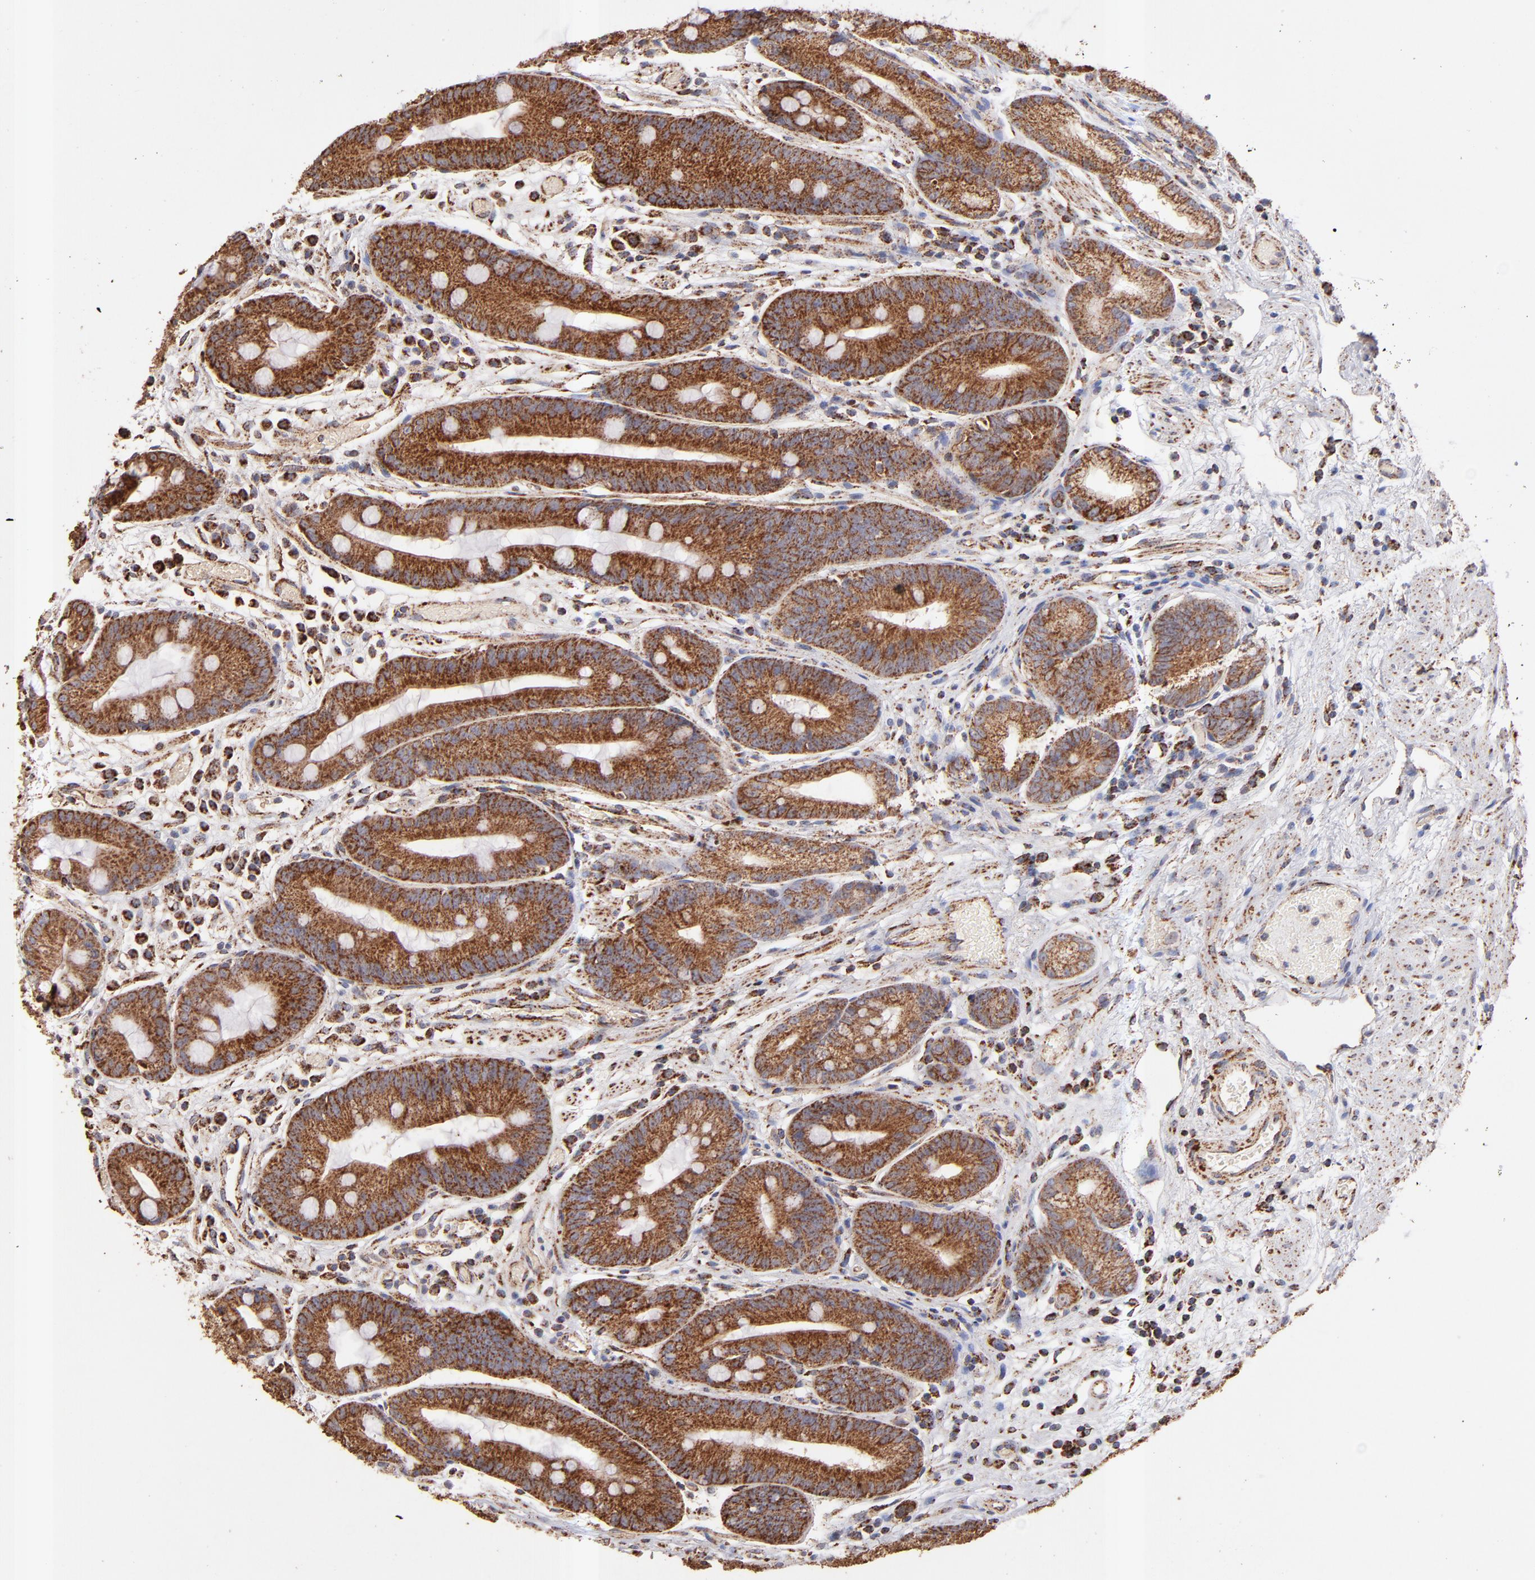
{"staining": {"intensity": "moderate", "quantity": ">75%", "location": "cytoplasmic/membranous"}, "tissue": "stomach", "cell_type": "Glandular cells", "image_type": "normal", "snomed": [{"axis": "morphology", "description": "Normal tissue, NOS"}, {"axis": "morphology", "description": "Inflammation, NOS"}, {"axis": "topography", "description": "Stomach, lower"}], "caption": "IHC image of normal stomach: stomach stained using immunohistochemistry shows medium levels of moderate protein expression localized specifically in the cytoplasmic/membranous of glandular cells, appearing as a cytoplasmic/membranous brown color.", "gene": "DLST", "patient": {"sex": "male", "age": 59}}